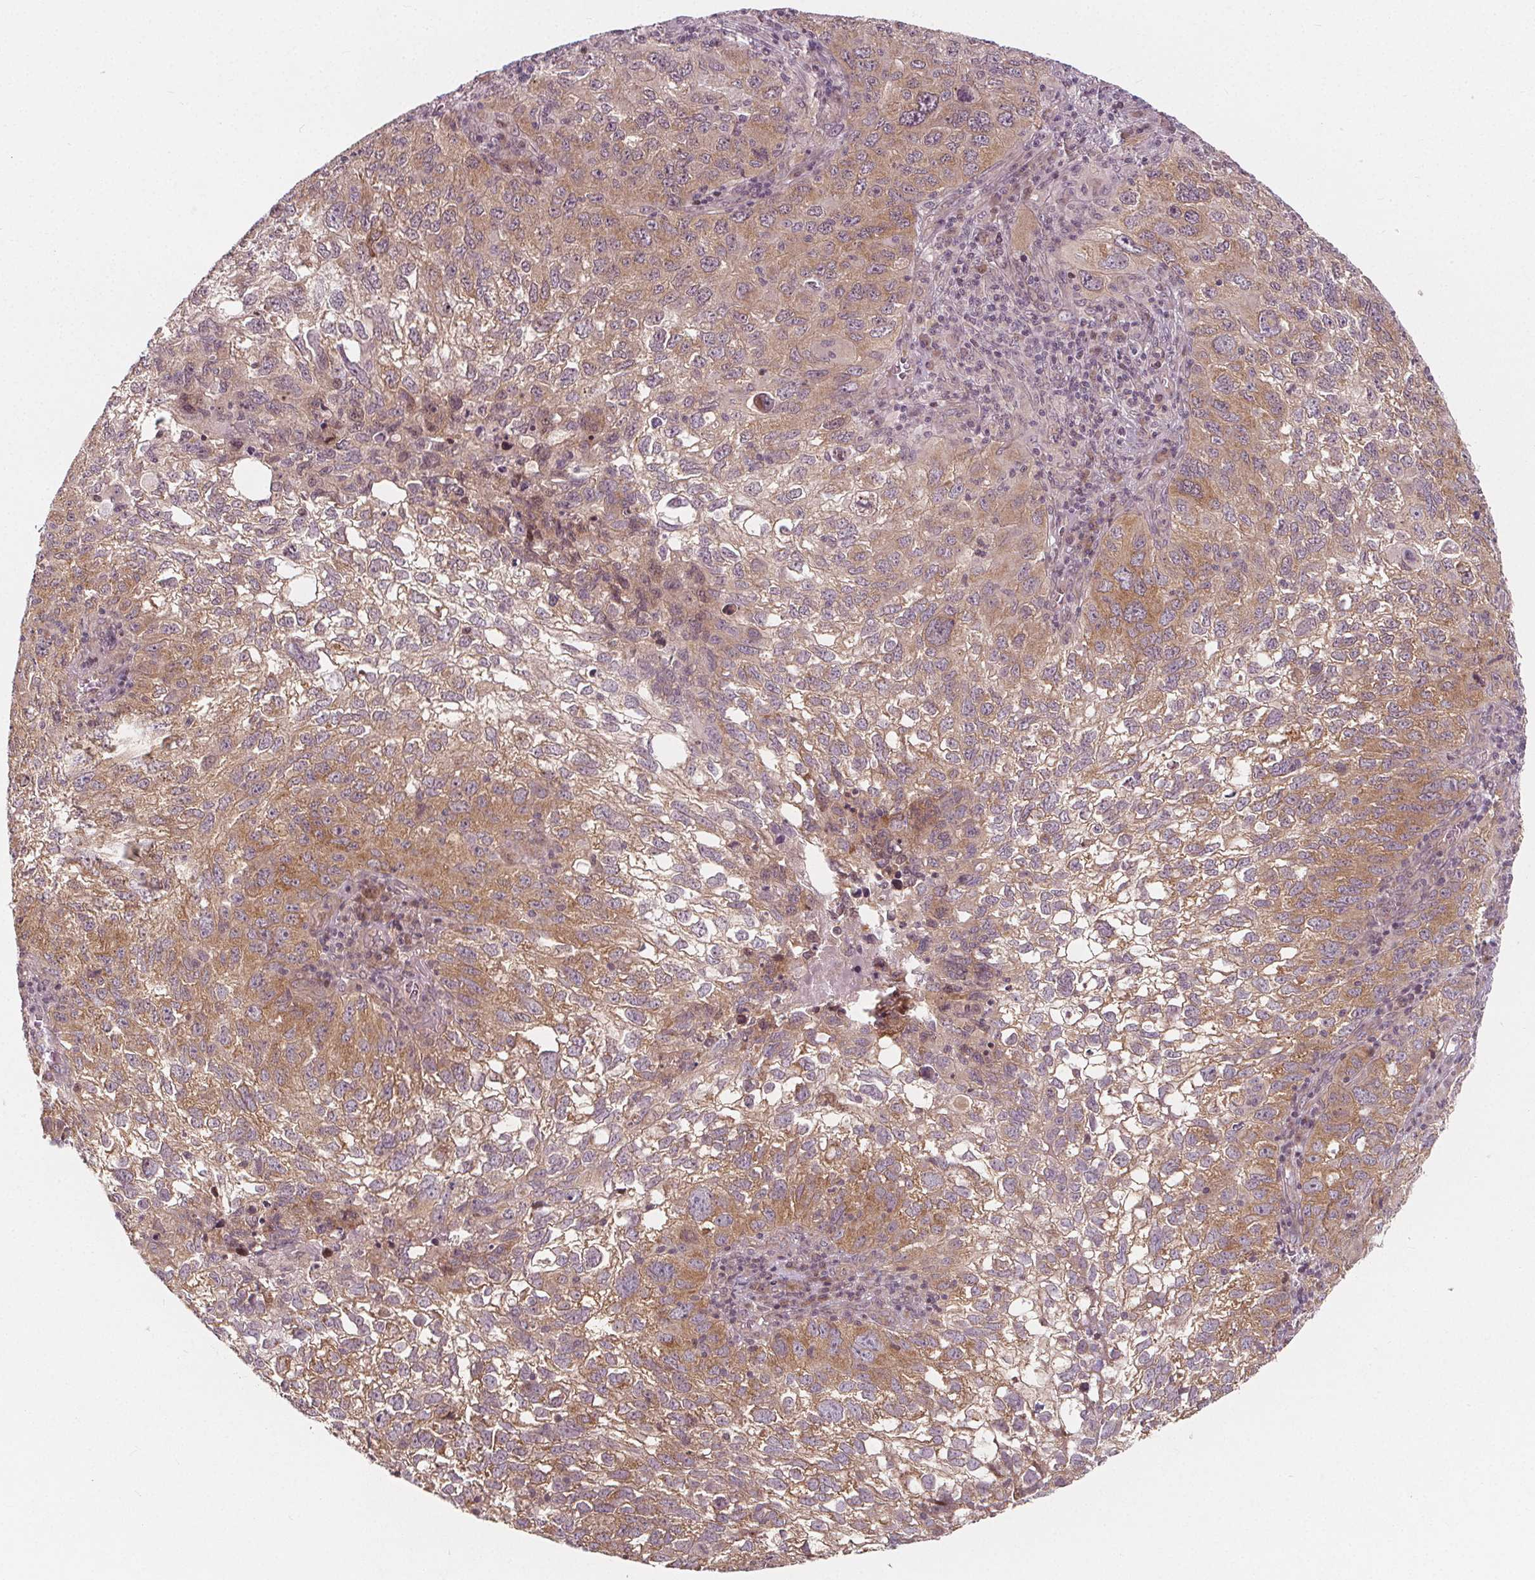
{"staining": {"intensity": "moderate", "quantity": ">75%", "location": "cytoplasmic/membranous,nuclear"}, "tissue": "cervical cancer", "cell_type": "Tumor cells", "image_type": "cancer", "snomed": [{"axis": "morphology", "description": "Squamous cell carcinoma, NOS"}, {"axis": "topography", "description": "Cervix"}], "caption": "High-power microscopy captured an immunohistochemistry (IHC) photomicrograph of cervical cancer, revealing moderate cytoplasmic/membranous and nuclear positivity in approximately >75% of tumor cells. (brown staining indicates protein expression, while blue staining denotes nuclei).", "gene": "AKT1S1", "patient": {"sex": "female", "age": 55}}